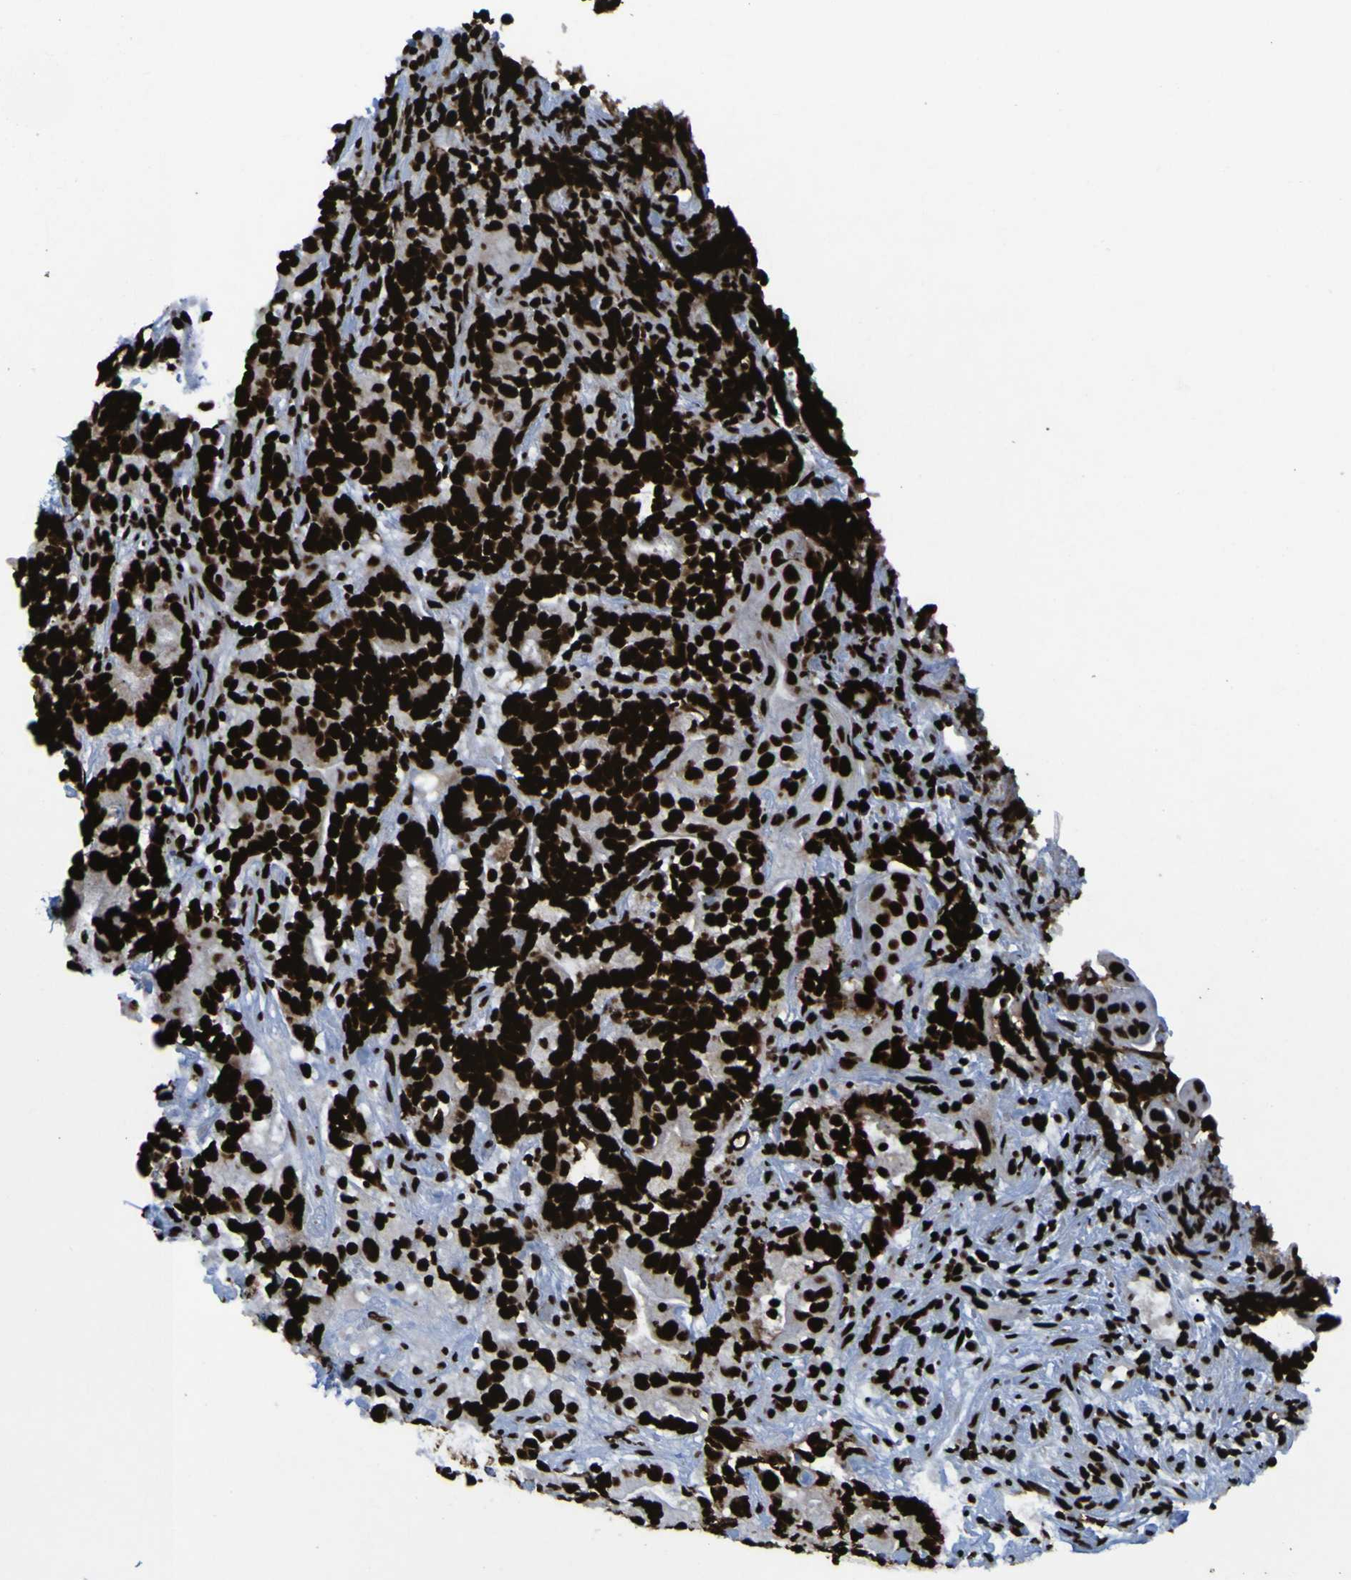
{"staining": {"intensity": "strong", "quantity": ">75%", "location": "nuclear"}, "tissue": "testis cancer", "cell_type": "Tumor cells", "image_type": "cancer", "snomed": [{"axis": "morphology", "description": "Carcinoma, Embryonal, NOS"}, {"axis": "topography", "description": "Testis"}], "caption": "The image reveals staining of testis cancer, revealing strong nuclear protein staining (brown color) within tumor cells.", "gene": "NPM1", "patient": {"sex": "male", "age": 26}}